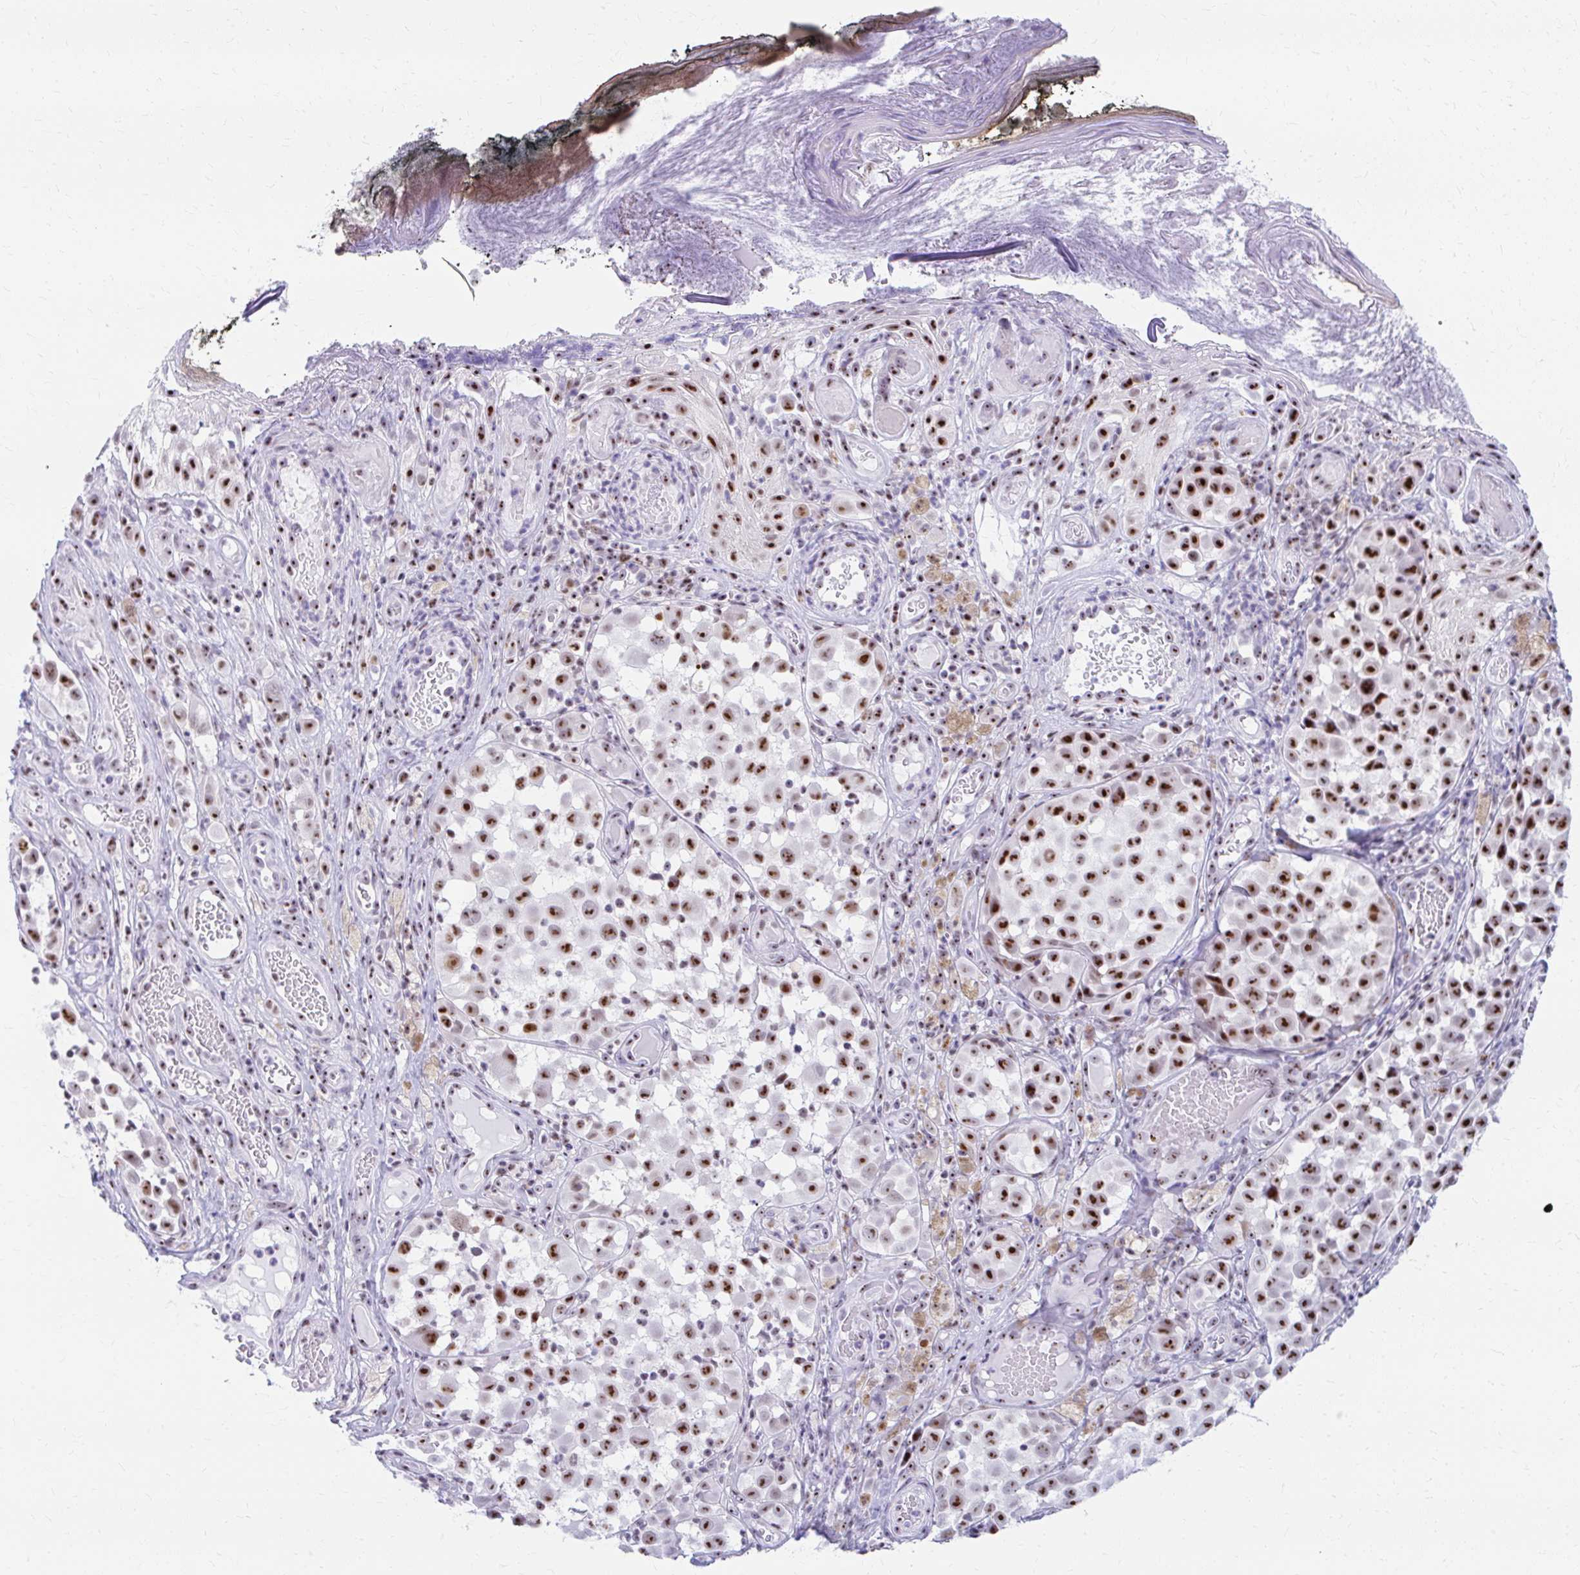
{"staining": {"intensity": "moderate", "quantity": ">75%", "location": "nuclear"}, "tissue": "melanoma", "cell_type": "Tumor cells", "image_type": "cancer", "snomed": [{"axis": "morphology", "description": "Malignant melanoma, NOS"}, {"axis": "topography", "description": "Skin"}], "caption": "Brown immunohistochemical staining in melanoma shows moderate nuclear expression in approximately >75% of tumor cells. (brown staining indicates protein expression, while blue staining denotes nuclei).", "gene": "FTSJ3", "patient": {"sex": "male", "age": 64}}